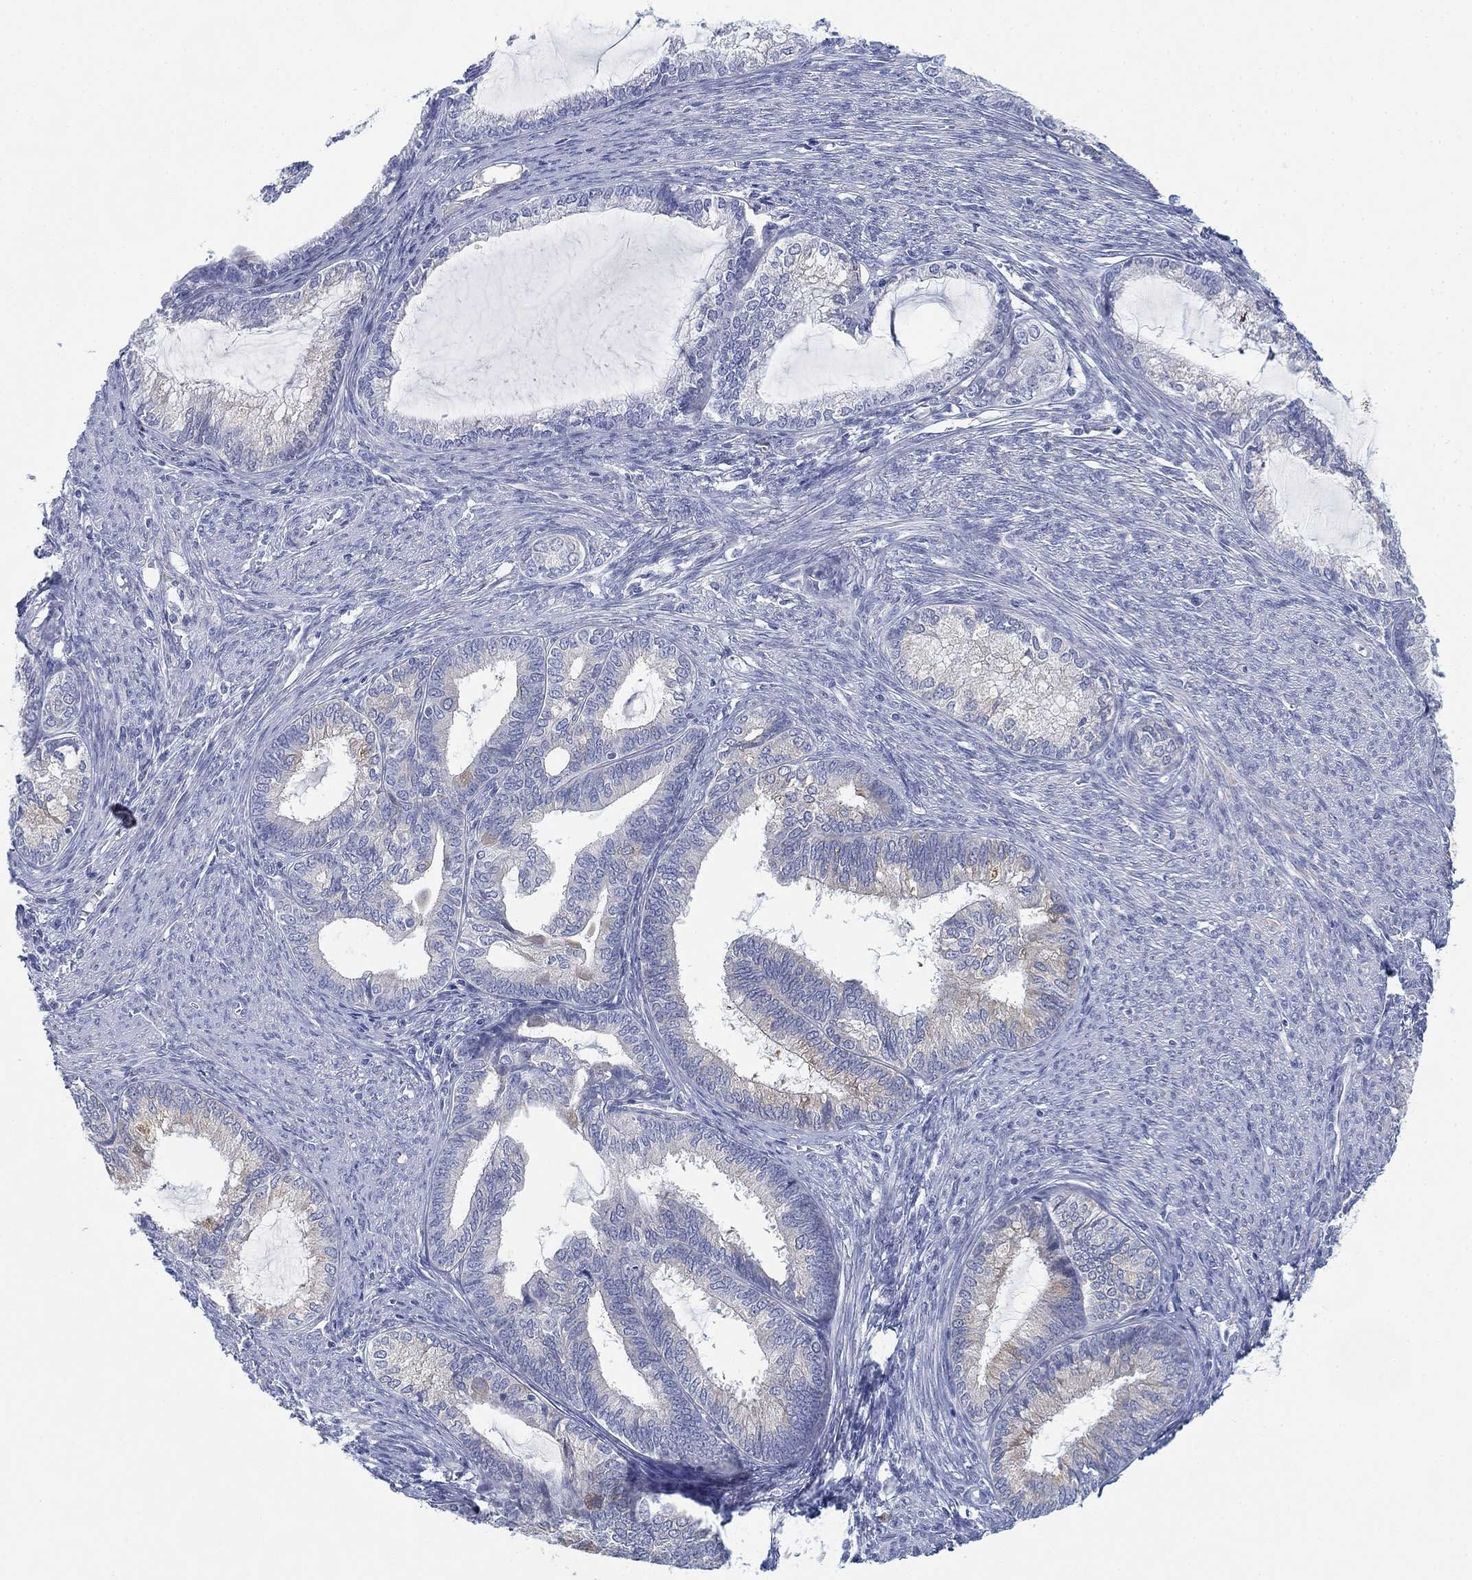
{"staining": {"intensity": "negative", "quantity": "none", "location": "none"}, "tissue": "endometrial cancer", "cell_type": "Tumor cells", "image_type": "cancer", "snomed": [{"axis": "morphology", "description": "Adenocarcinoma, NOS"}, {"axis": "topography", "description": "Endometrium"}], "caption": "This is an IHC histopathology image of endometrial cancer (adenocarcinoma). There is no positivity in tumor cells.", "gene": "GCNA", "patient": {"sex": "female", "age": 86}}